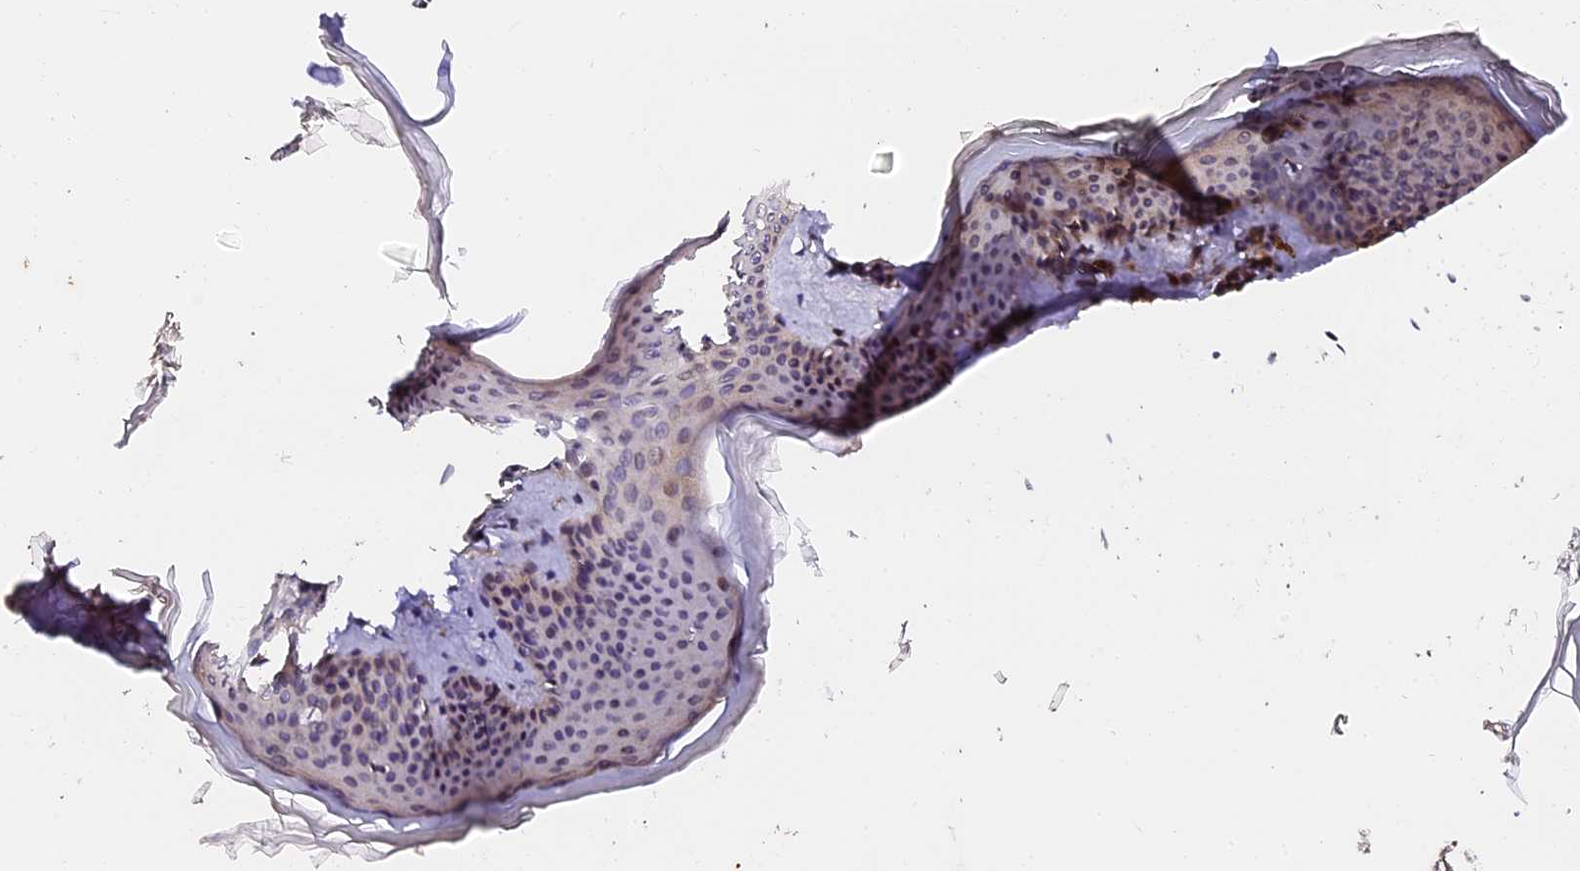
{"staining": {"intensity": "moderate", "quantity": ">75%", "location": "cytoplasmic/membranous"}, "tissue": "skin", "cell_type": "Fibroblasts", "image_type": "normal", "snomed": [{"axis": "morphology", "description": "Normal tissue, NOS"}, {"axis": "topography", "description": "Skin"}], "caption": "Immunohistochemistry micrograph of unremarkable human skin stained for a protein (brown), which displays medium levels of moderate cytoplasmic/membranous staining in about >75% of fibroblasts.", "gene": "TDO2", "patient": {"sex": "female", "age": 27}}